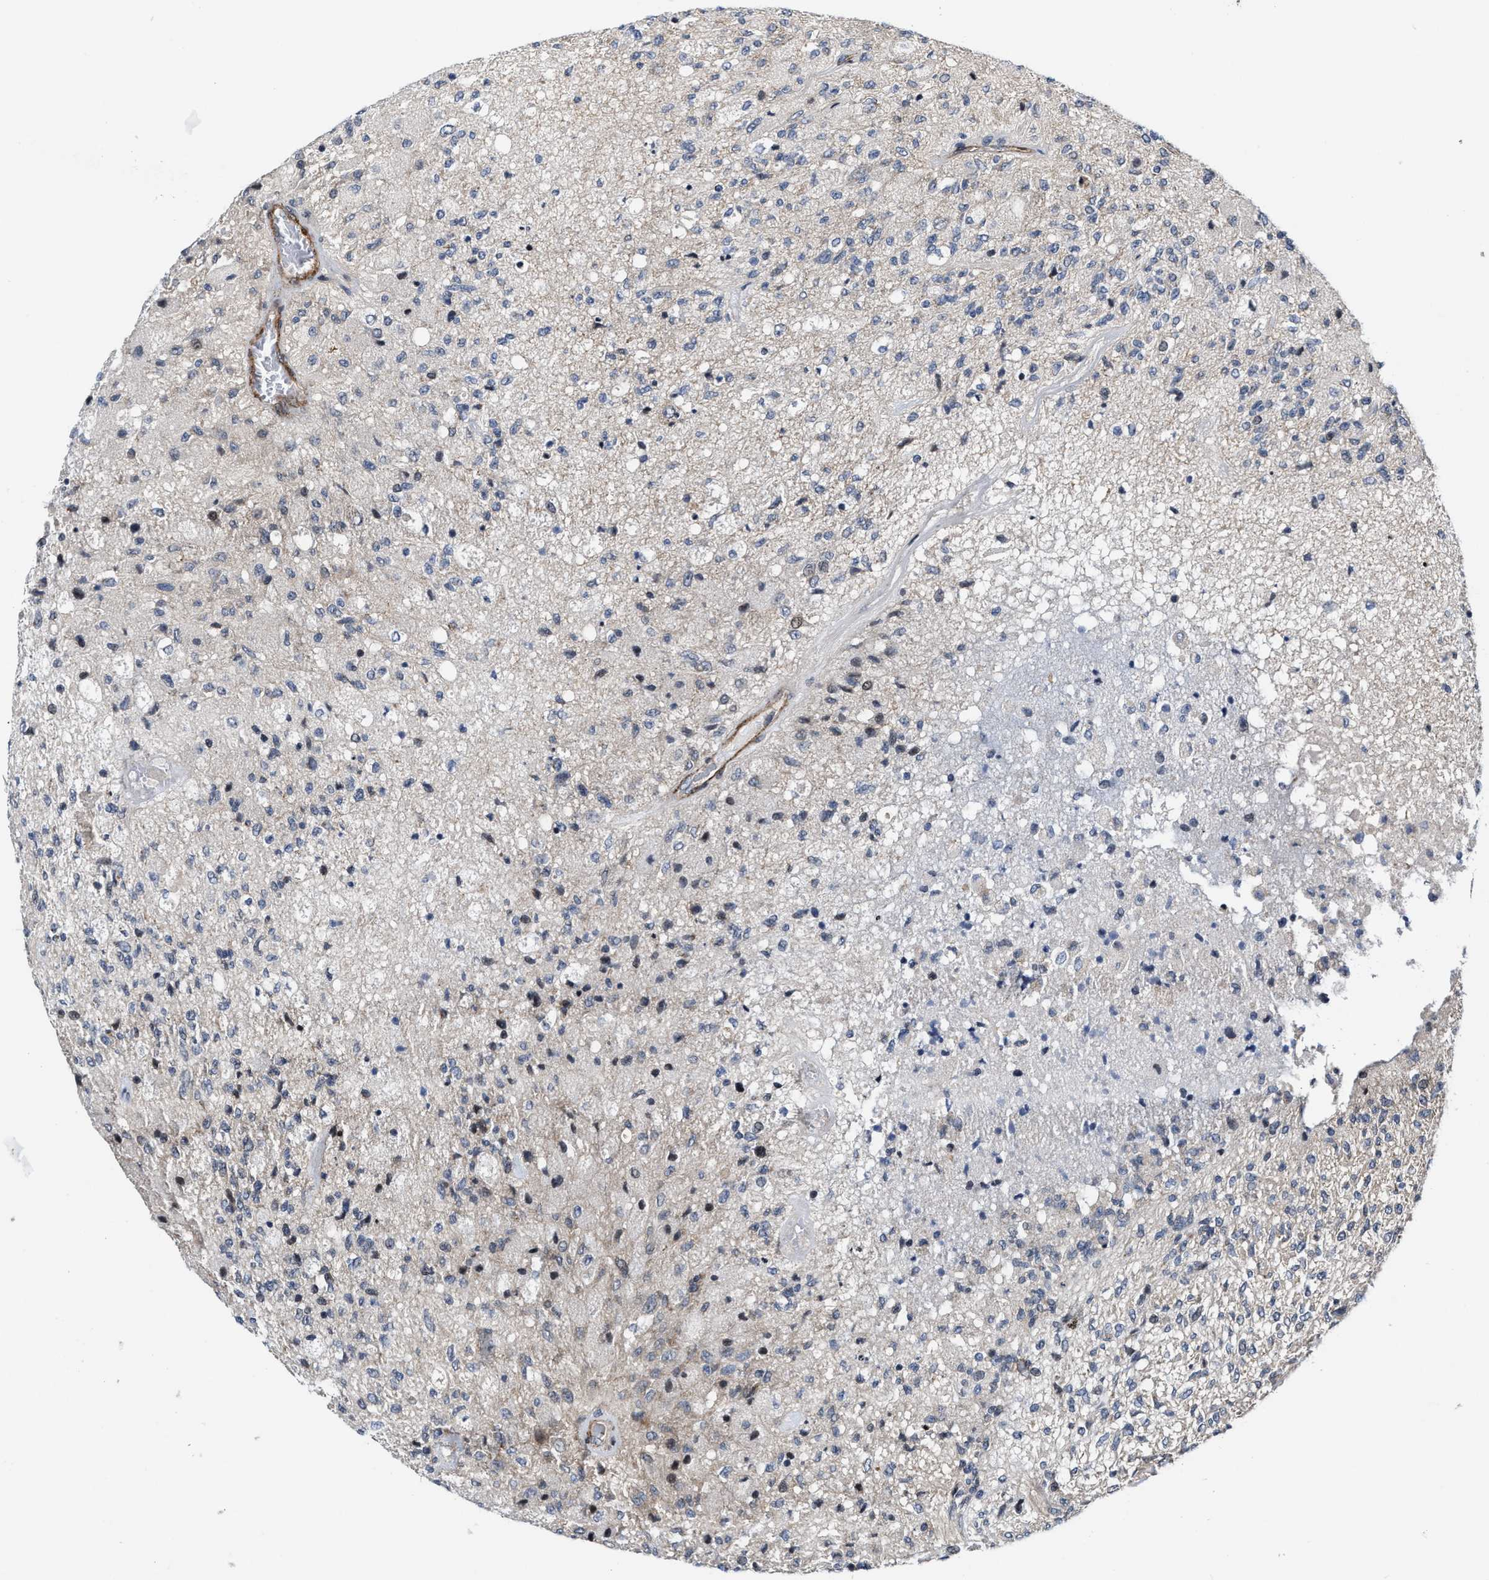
{"staining": {"intensity": "negative", "quantity": "none", "location": "none"}, "tissue": "glioma", "cell_type": "Tumor cells", "image_type": "cancer", "snomed": [{"axis": "morphology", "description": "Normal tissue, NOS"}, {"axis": "morphology", "description": "Glioma, malignant, High grade"}, {"axis": "topography", "description": "Cerebral cortex"}], "caption": "Immunohistochemistry of human malignant glioma (high-grade) reveals no expression in tumor cells. (DAB IHC, high magnification).", "gene": "TGFB1I1", "patient": {"sex": "male", "age": 77}}